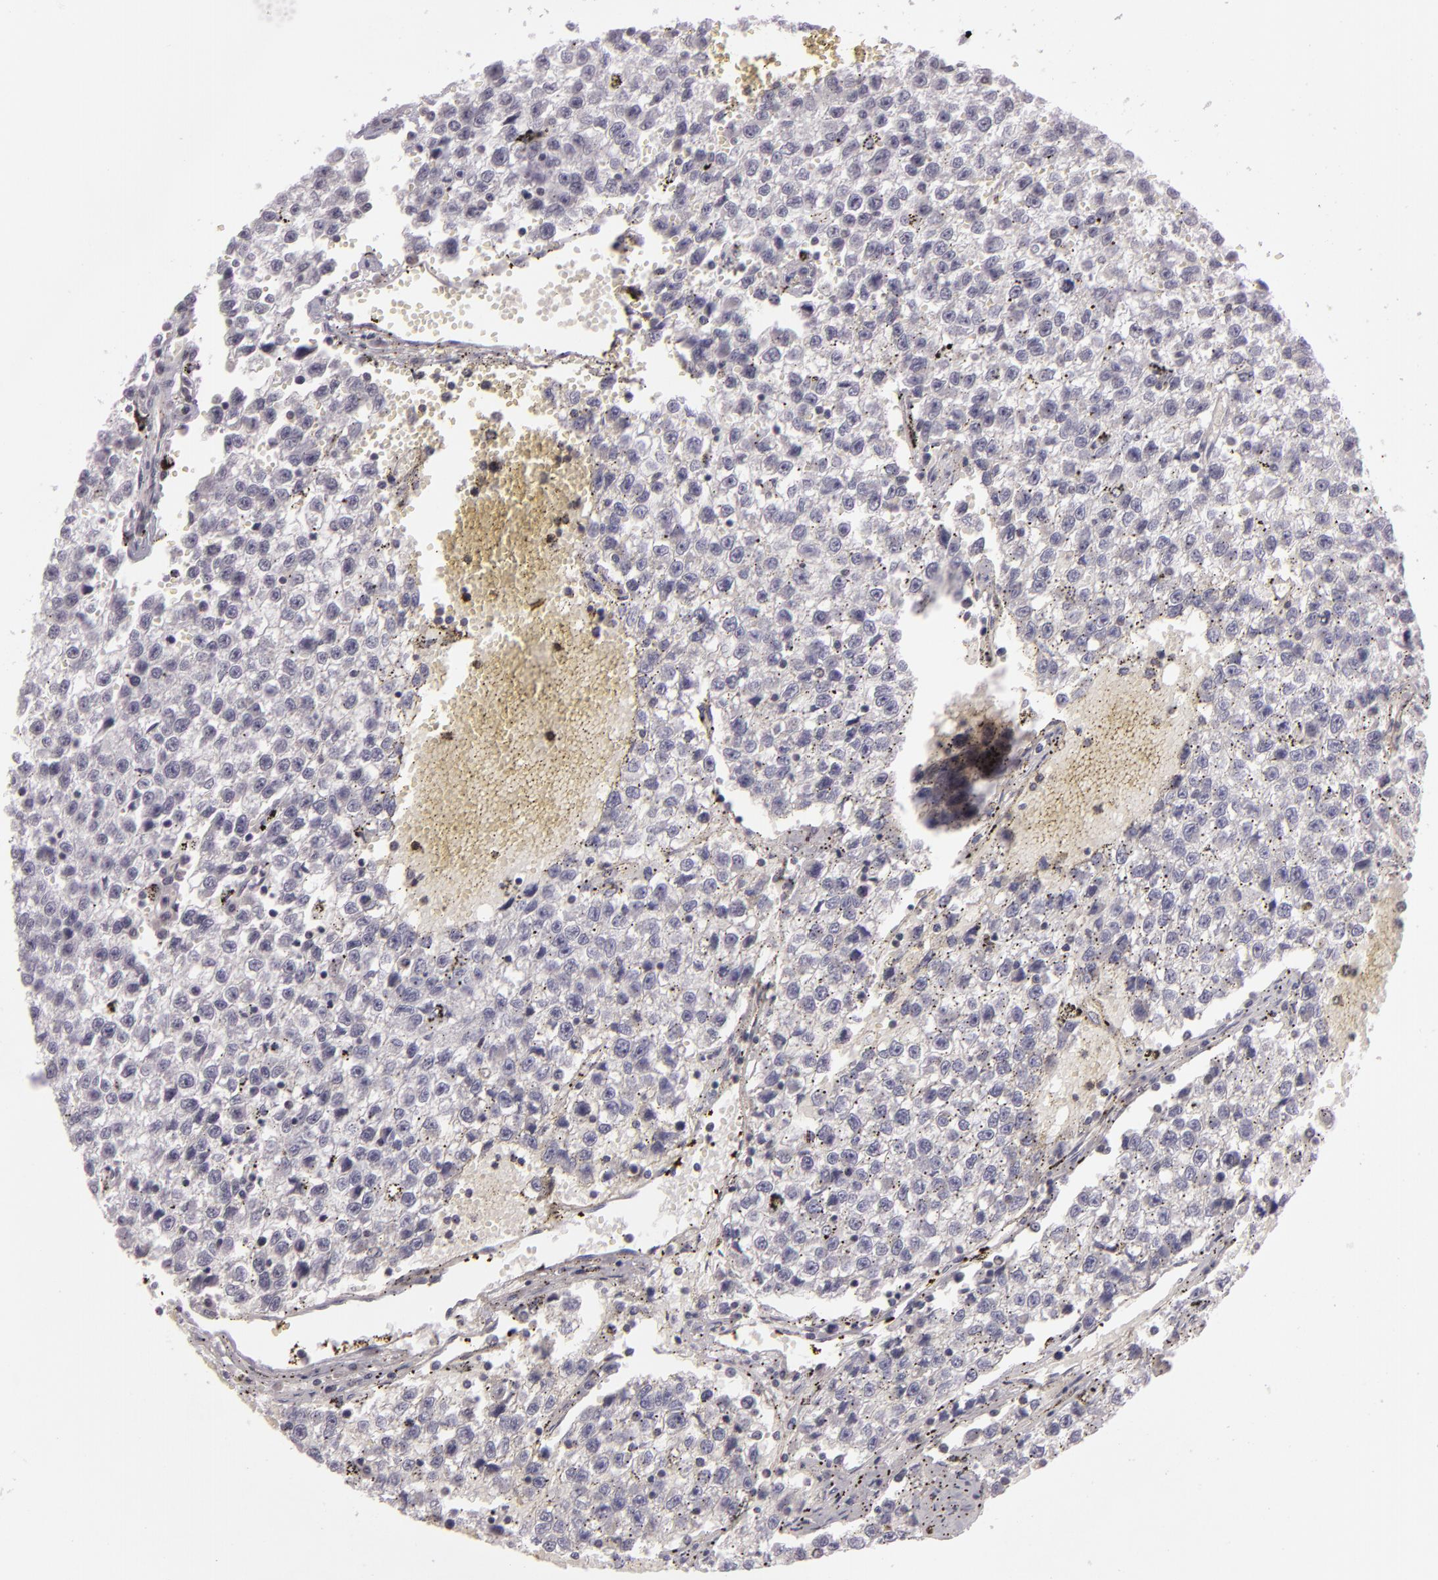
{"staining": {"intensity": "negative", "quantity": "none", "location": "none"}, "tissue": "testis cancer", "cell_type": "Tumor cells", "image_type": "cancer", "snomed": [{"axis": "morphology", "description": "Seminoma, NOS"}, {"axis": "topography", "description": "Testis"}], "caption": "High magnification brightfield microscopy of testis cancer stained with DAB (brown) and counterstained with hematoxylin (blue): tumor cells show no significant positivity.", "gene": "ZFX", "patient": {"sex": "male", "age": 35}}